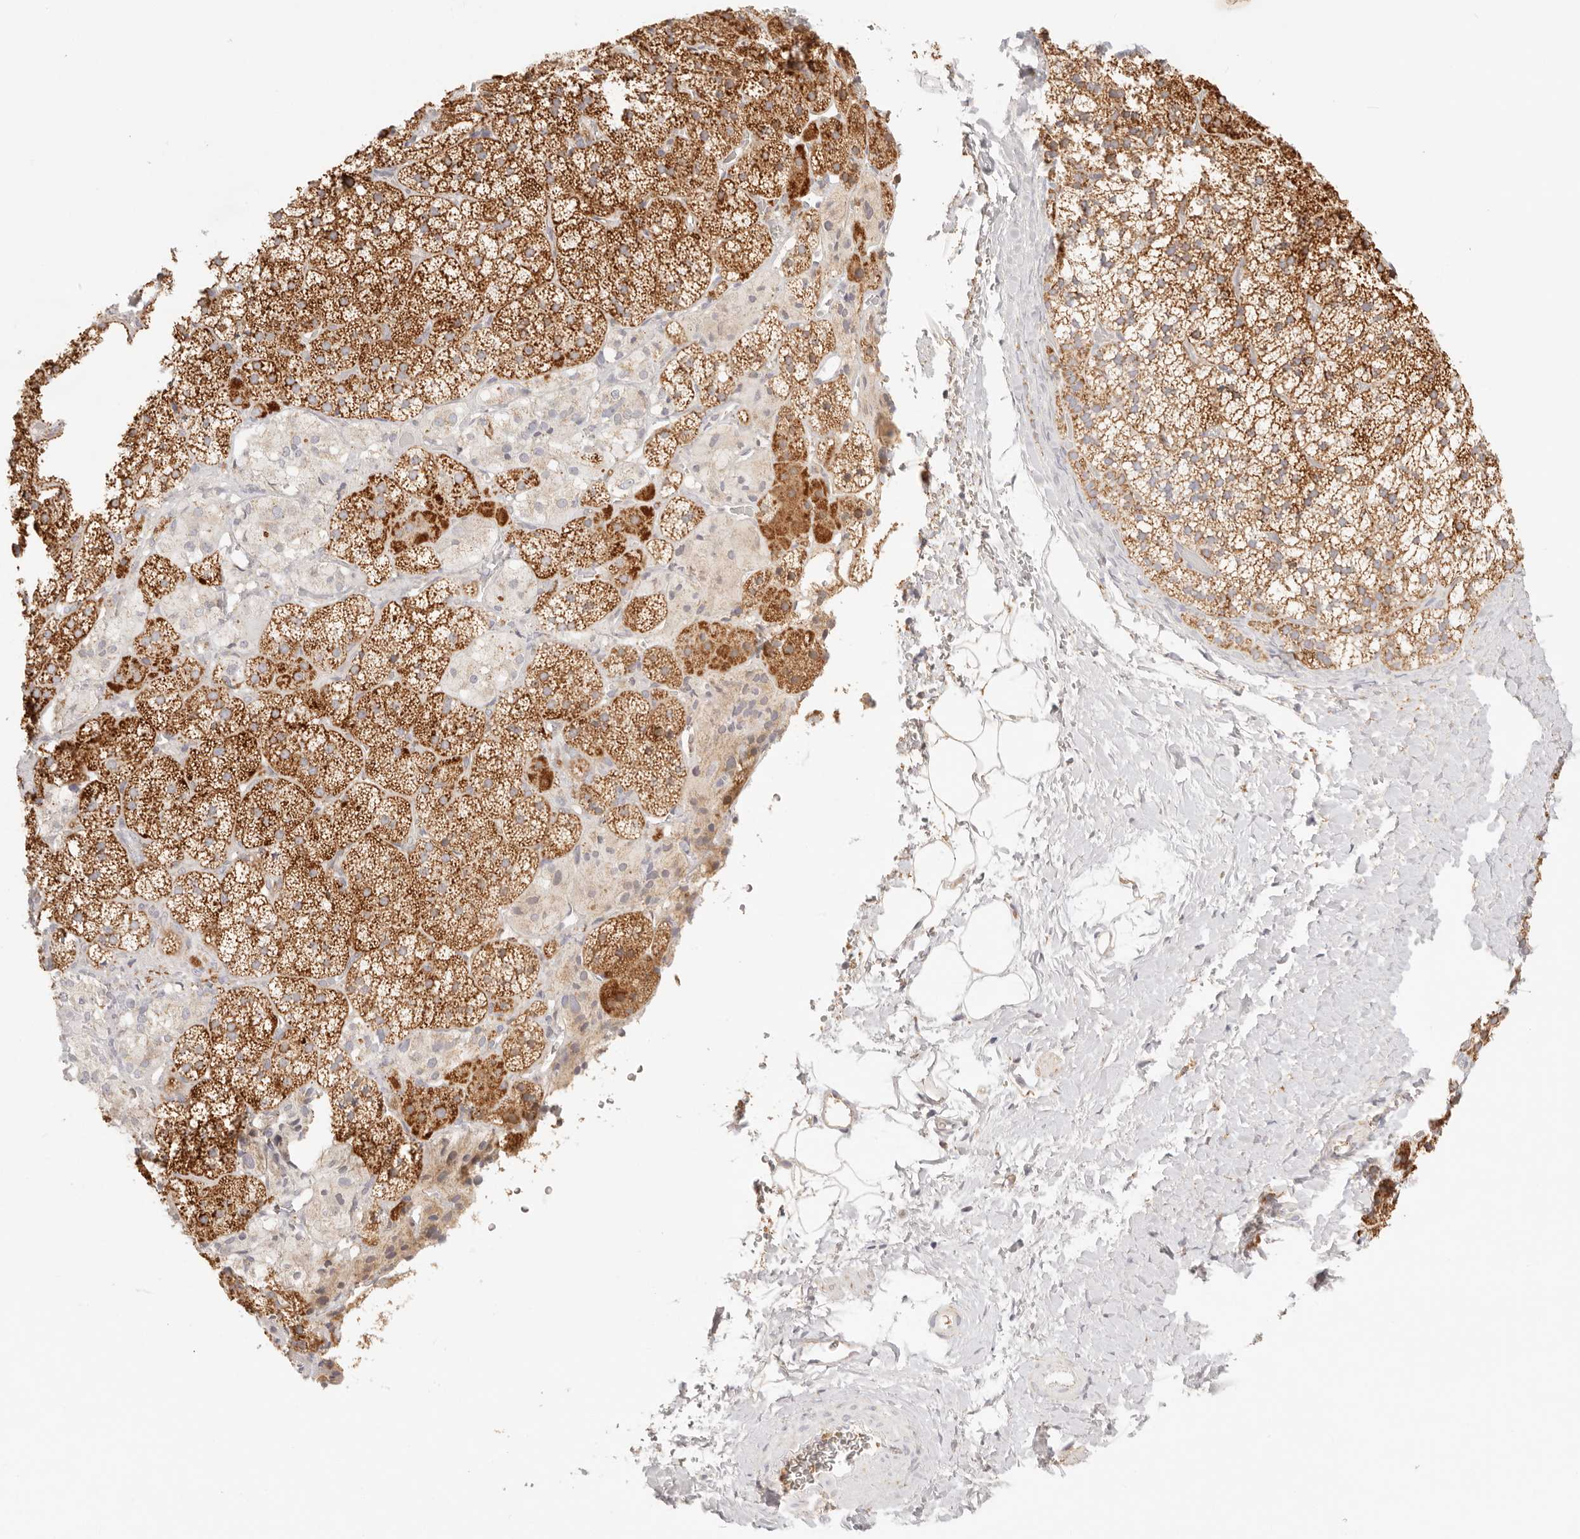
{"staining": {"intensity": "strong", "quantity": ">75%", "location": "cytoplasmic/membranous"}, "tissue": "adrenal gland", "cell_type": "Glandular cells", "image_type": "normal", "snomed": [{"axis": "morphology", "description": "Normal tissue, NOS"}, {"axis": "topography", "description": "Adrenal gland"}], "caption": "Adrenal gland was stained to show a protein in brown. There is high levels of strong cytoplasmic/membranous positivity in about >75% of glandular cells. (Stains: DAB in brown, nuclei in blue, Microscopy: brightfield microscopy at high magnification).", "gene": "COA6", "patient": {"sex": "female", "age": 44}}